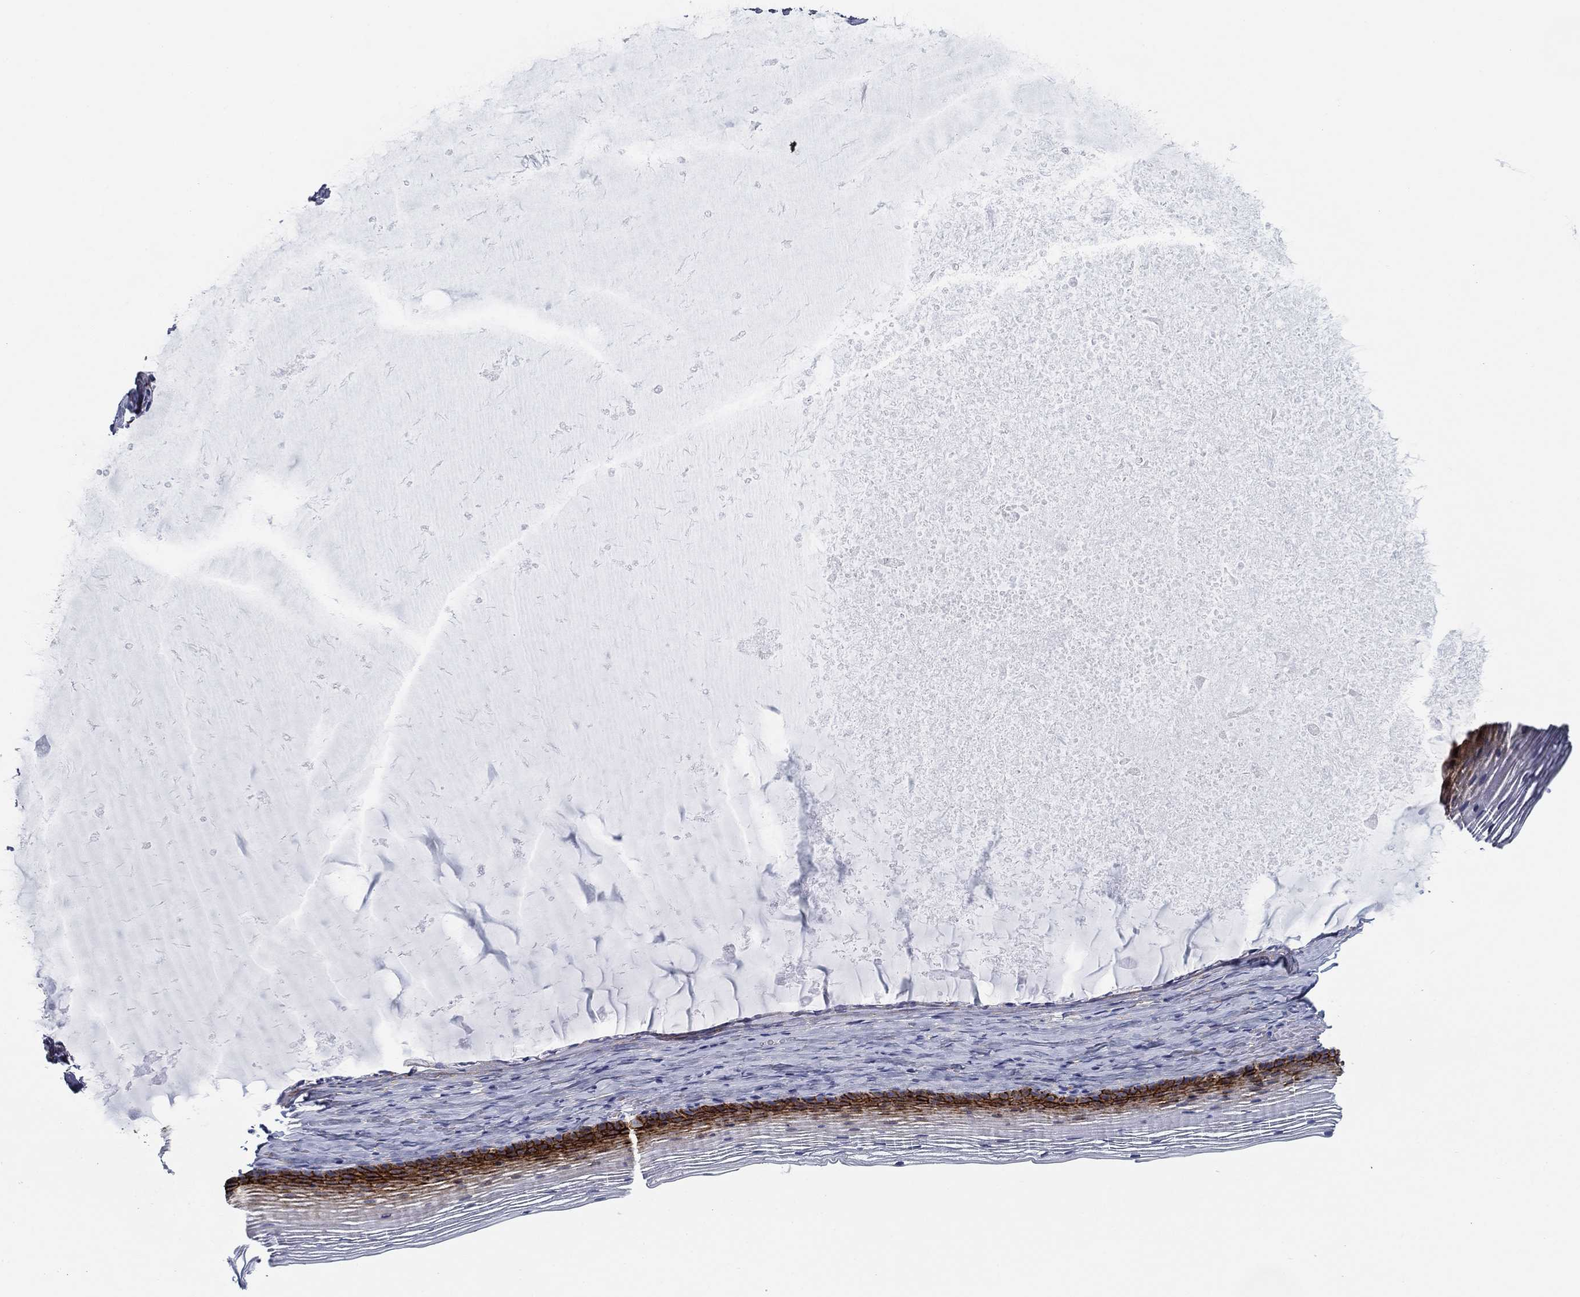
{"staining": {"intensity": "negative", "quantity": "none", "location": "none"}, "tissue": "cervix", "cell_type": "Glandular cells", "image_type": "normal", "snomed": [{"axis": "morphology", "description": "Normal tissue, NOS"}, {"axis": "topography", "description": "Cervix"}], "caption": "Glandular cells show no significant protein expression in benign cervix. The staining is performed using DAB (3,3'-diaminobenzidine) brown chromogen with nuclei counter-stained in using hematoxylin.", "gene": "GPC1", "patient": {"sex": "female", "age": 39}}